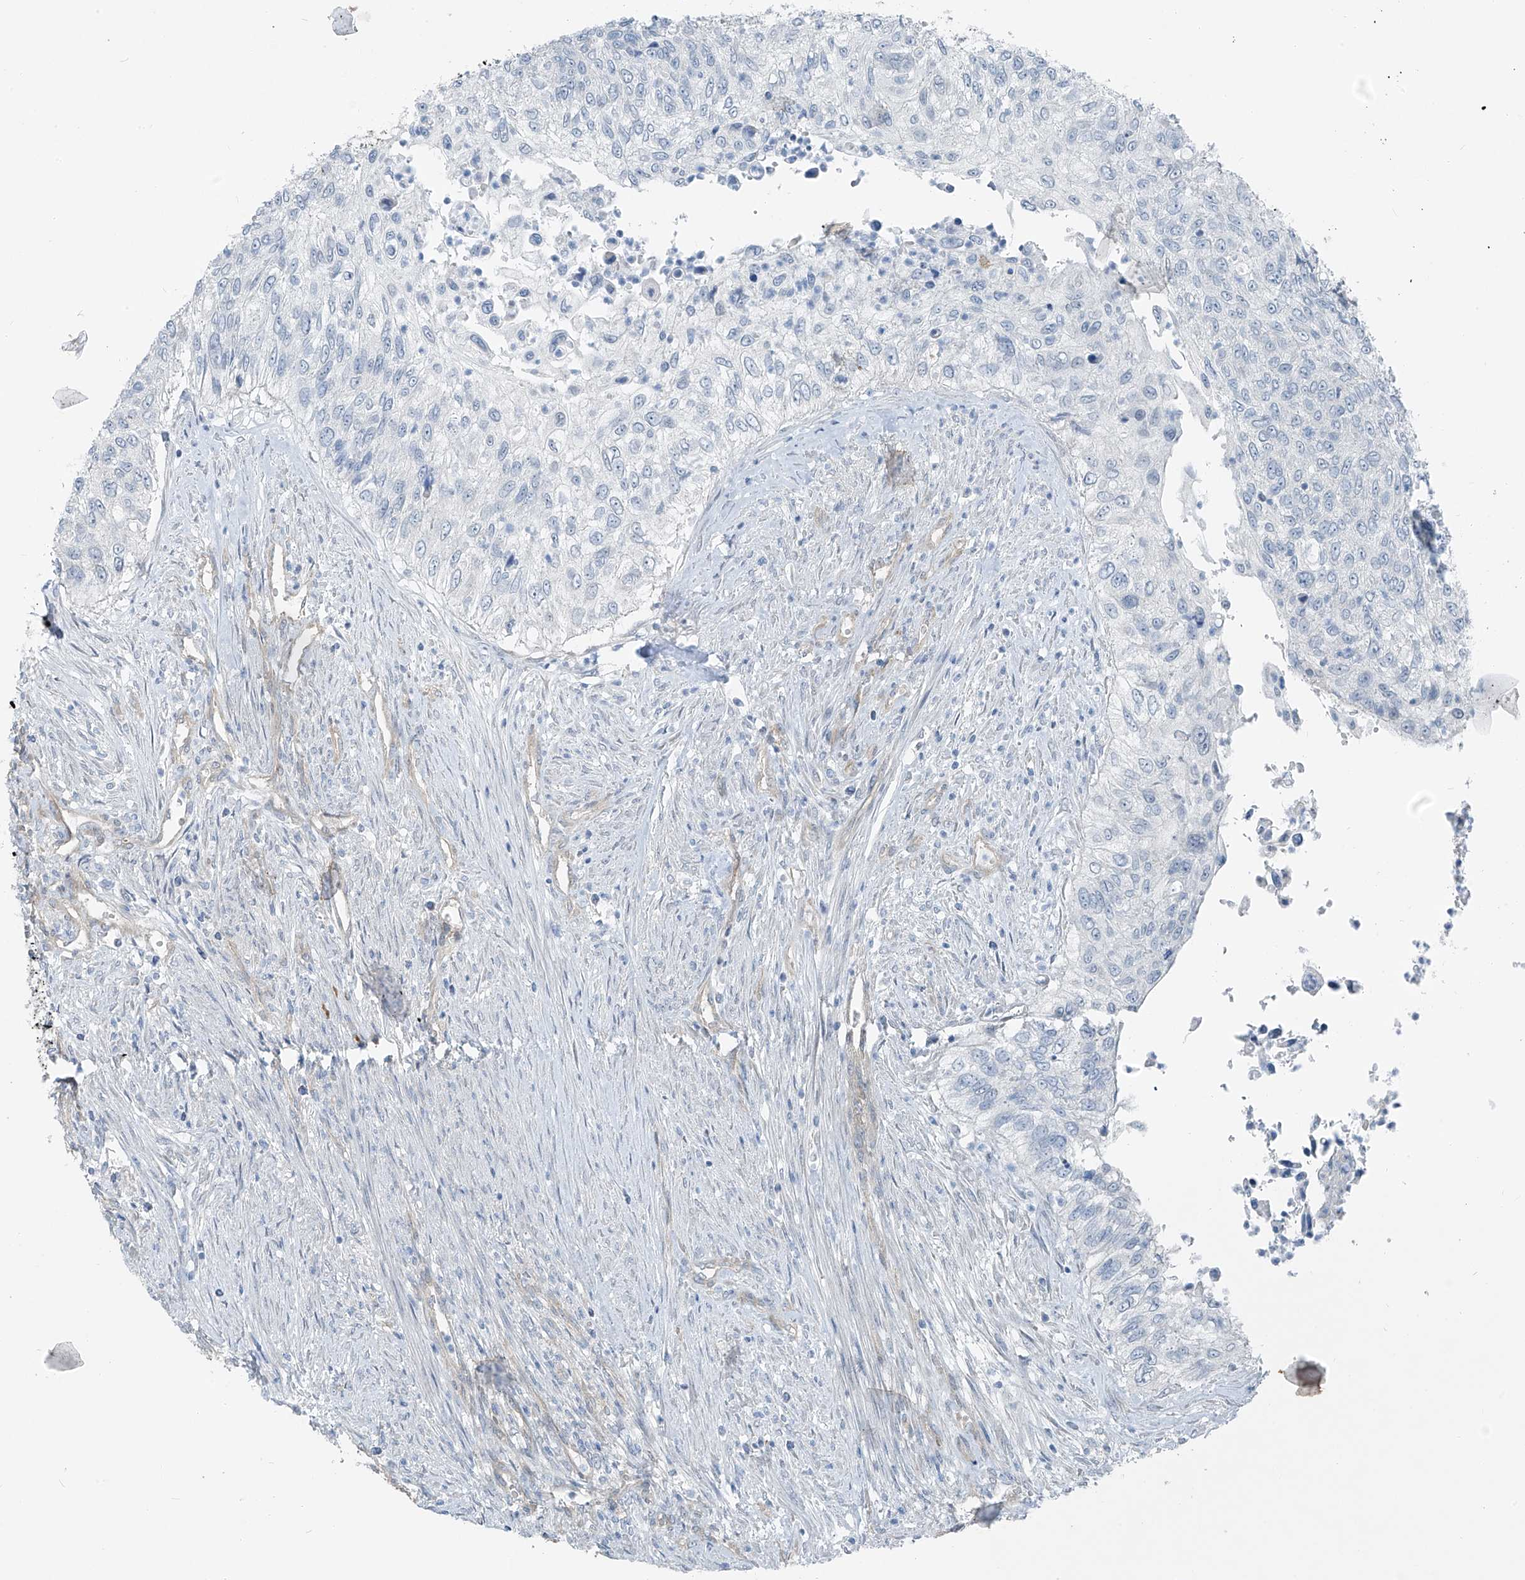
{"staining": {"intensity": "negative", "quantity": "none", "location": "none"}, "tissue": "urothelial cancer", "cell_type": "Tumor cells", "image_type": "cancer", "snomed": [{"axis": "morphology", "description": "Urothelial carcinoma, High grade"}, {"axis": "topography", "description": "Urinary bladder"}], "caption": "Human urothelial cancer stained for a protein using immunohistochemistry (IHC) reveals no positivity in tumor cells.", "gene": "TNS2", "patient": {"sex": "female", "age": 60}}